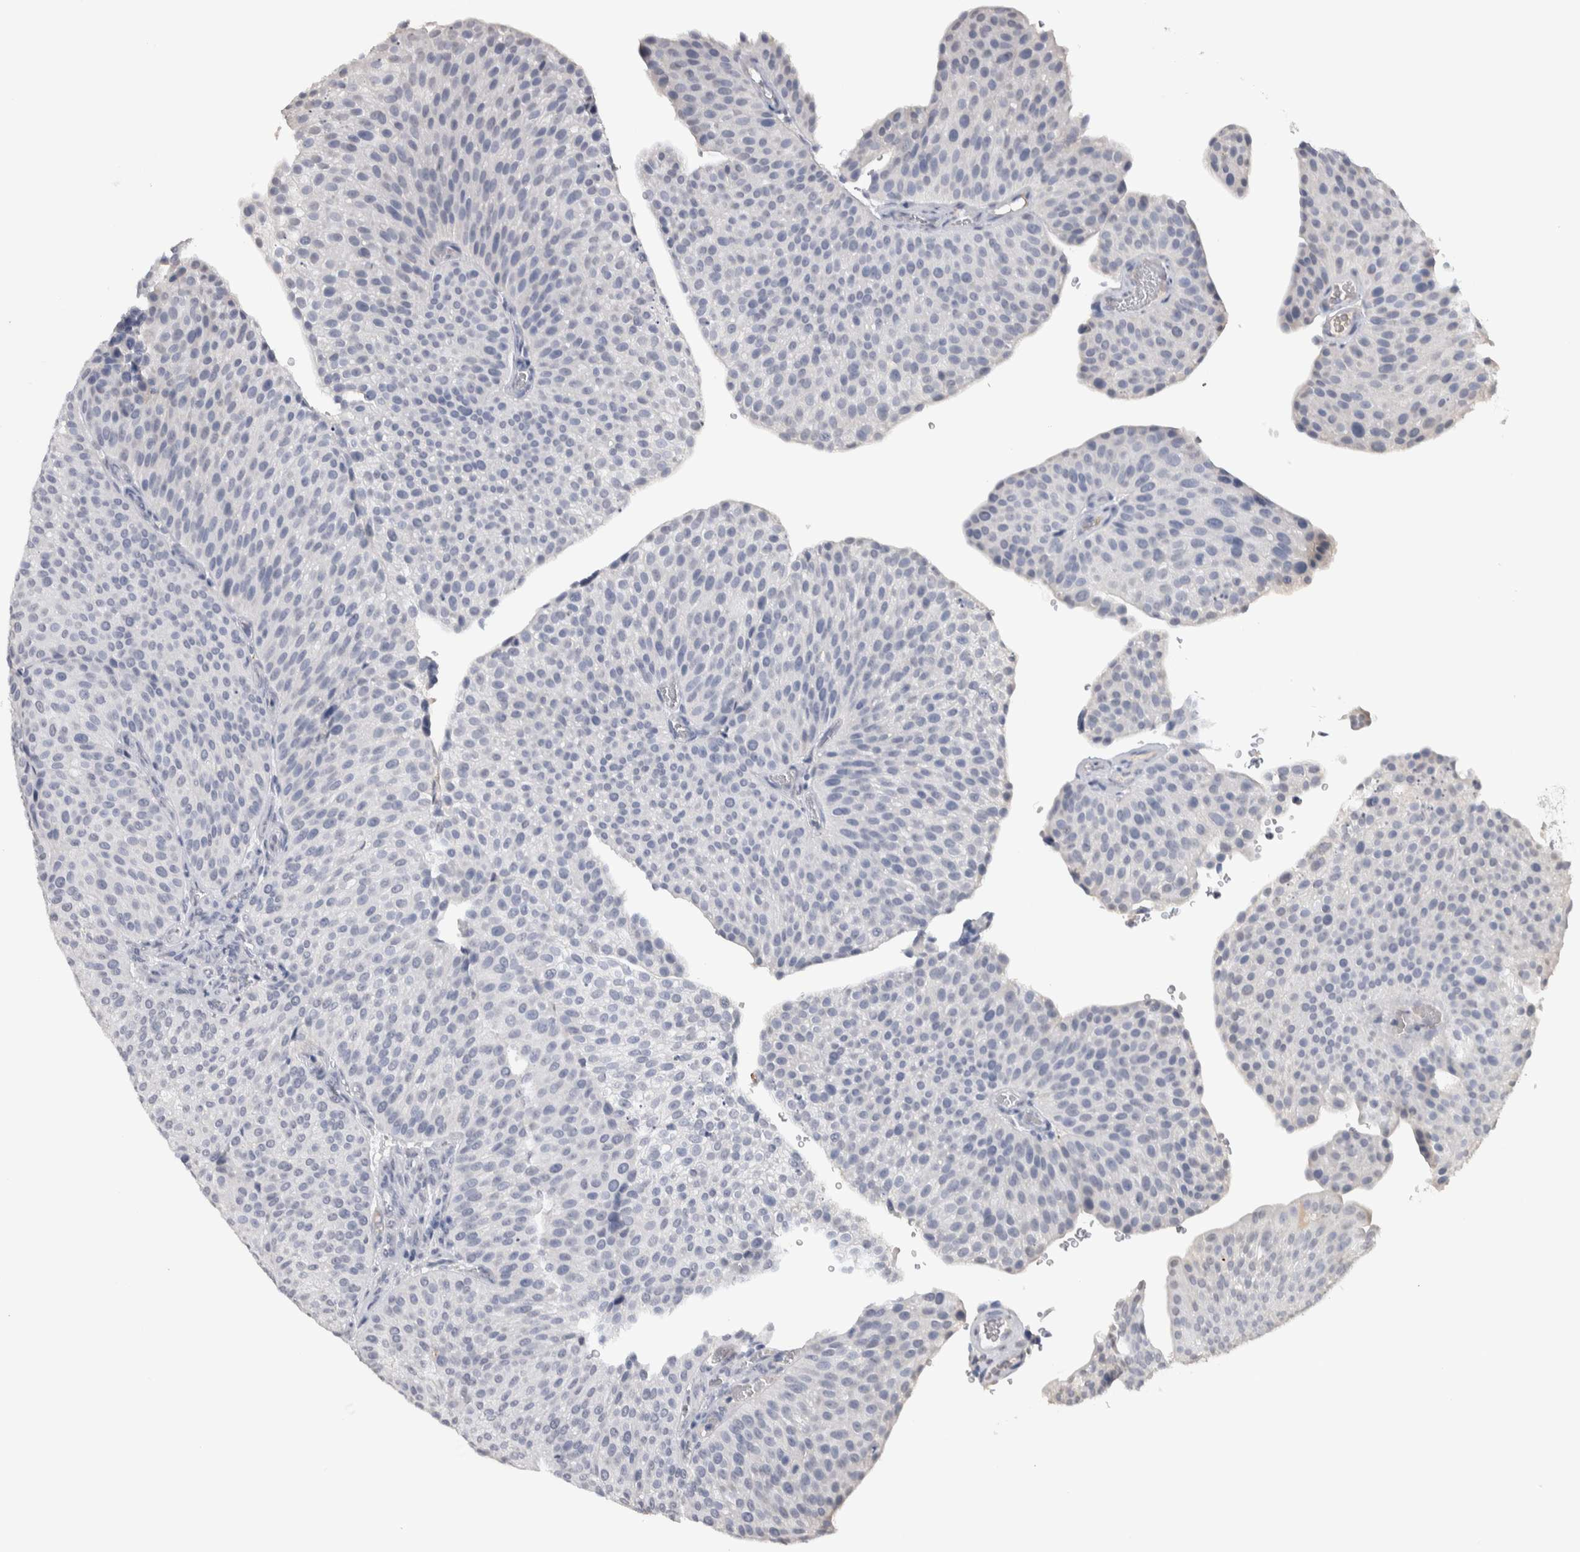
{"staining": {"intensity": "negative", "quantity": "none", "location": "none"}, "tissue": "urothelial cancer", "cell_type": "Tumor cells", "image_type": "cancer", "snomed": [{"axis": "morphology", "description": "Normal tissue, NOS"}, {"axis": "morphology", "description": "Urothelial carcinoma, Low grade"}, {"axis": "topography", "description": "Smooth muscle"}, {"axis": "topography", "description": "Urinary bladder"}], "caption": "Protein analysis of low-grade urothelial carcinoma displays no significant staining in tumor cells.", "gene": "TMEM102", "patient": {"sex": "male", "age": 60}}